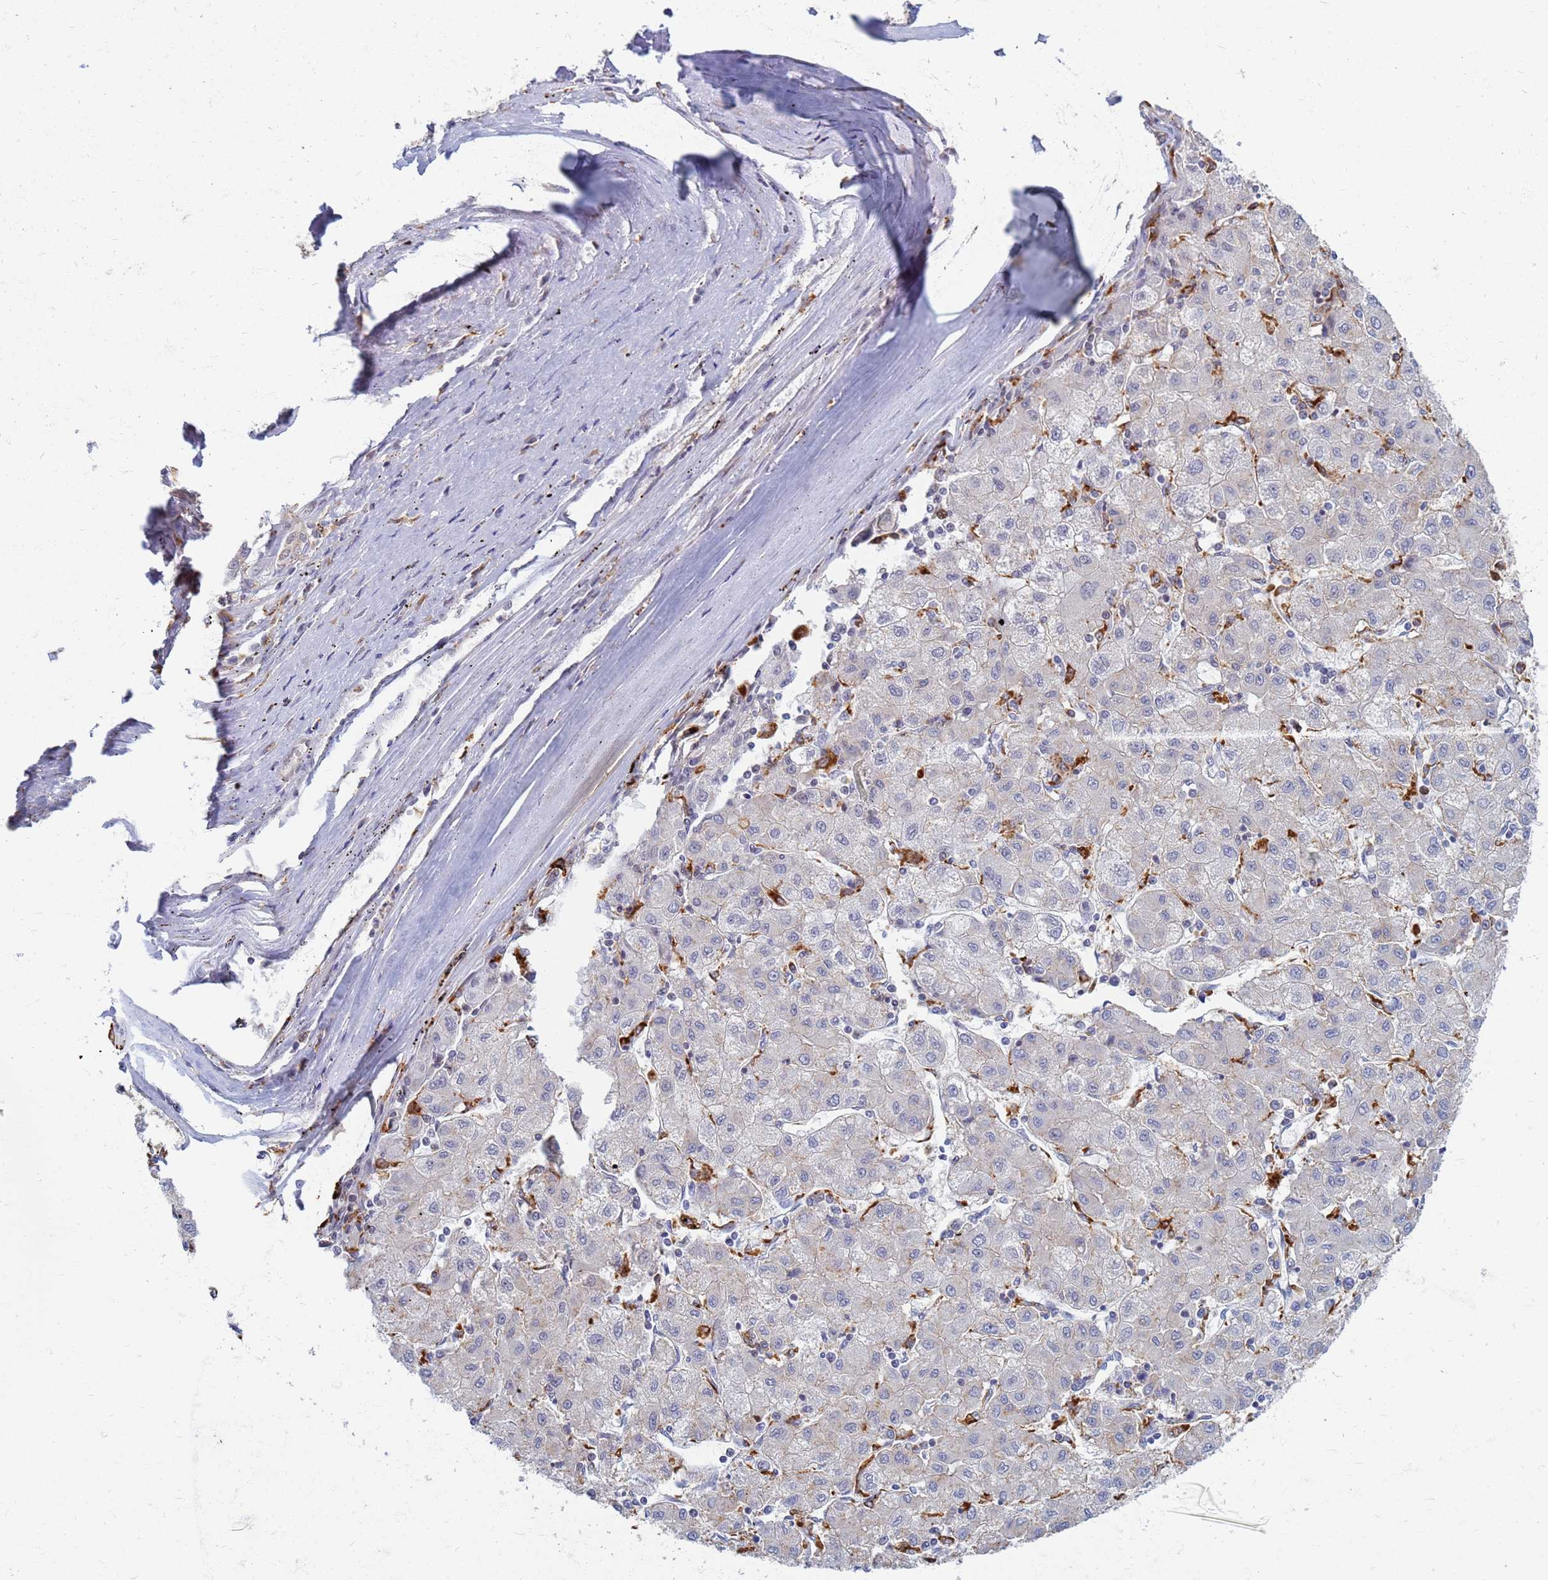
{"staining": {"intensity": "weak", "quantity": "25%-75%", "location": "cytoplasmic/membranous"}, "tissue": "liver cancer", "cell_type": "Tumor cells", "image_type": "cancer", "snomed": [{"axis": "morphology", "description": "Carcinoma, Hepatocellular, NOS"}, {"axis": "topography", "description": "Liver"}], "caption": "The immunohistochemical stain labels weak cytoplasmic/membranous staining in tumor cells of liver cancer (hepatocellular carcinoma) tissue.", "gene": "ATP6V1E1", "patient": {"sex": "male", "age": 72}}